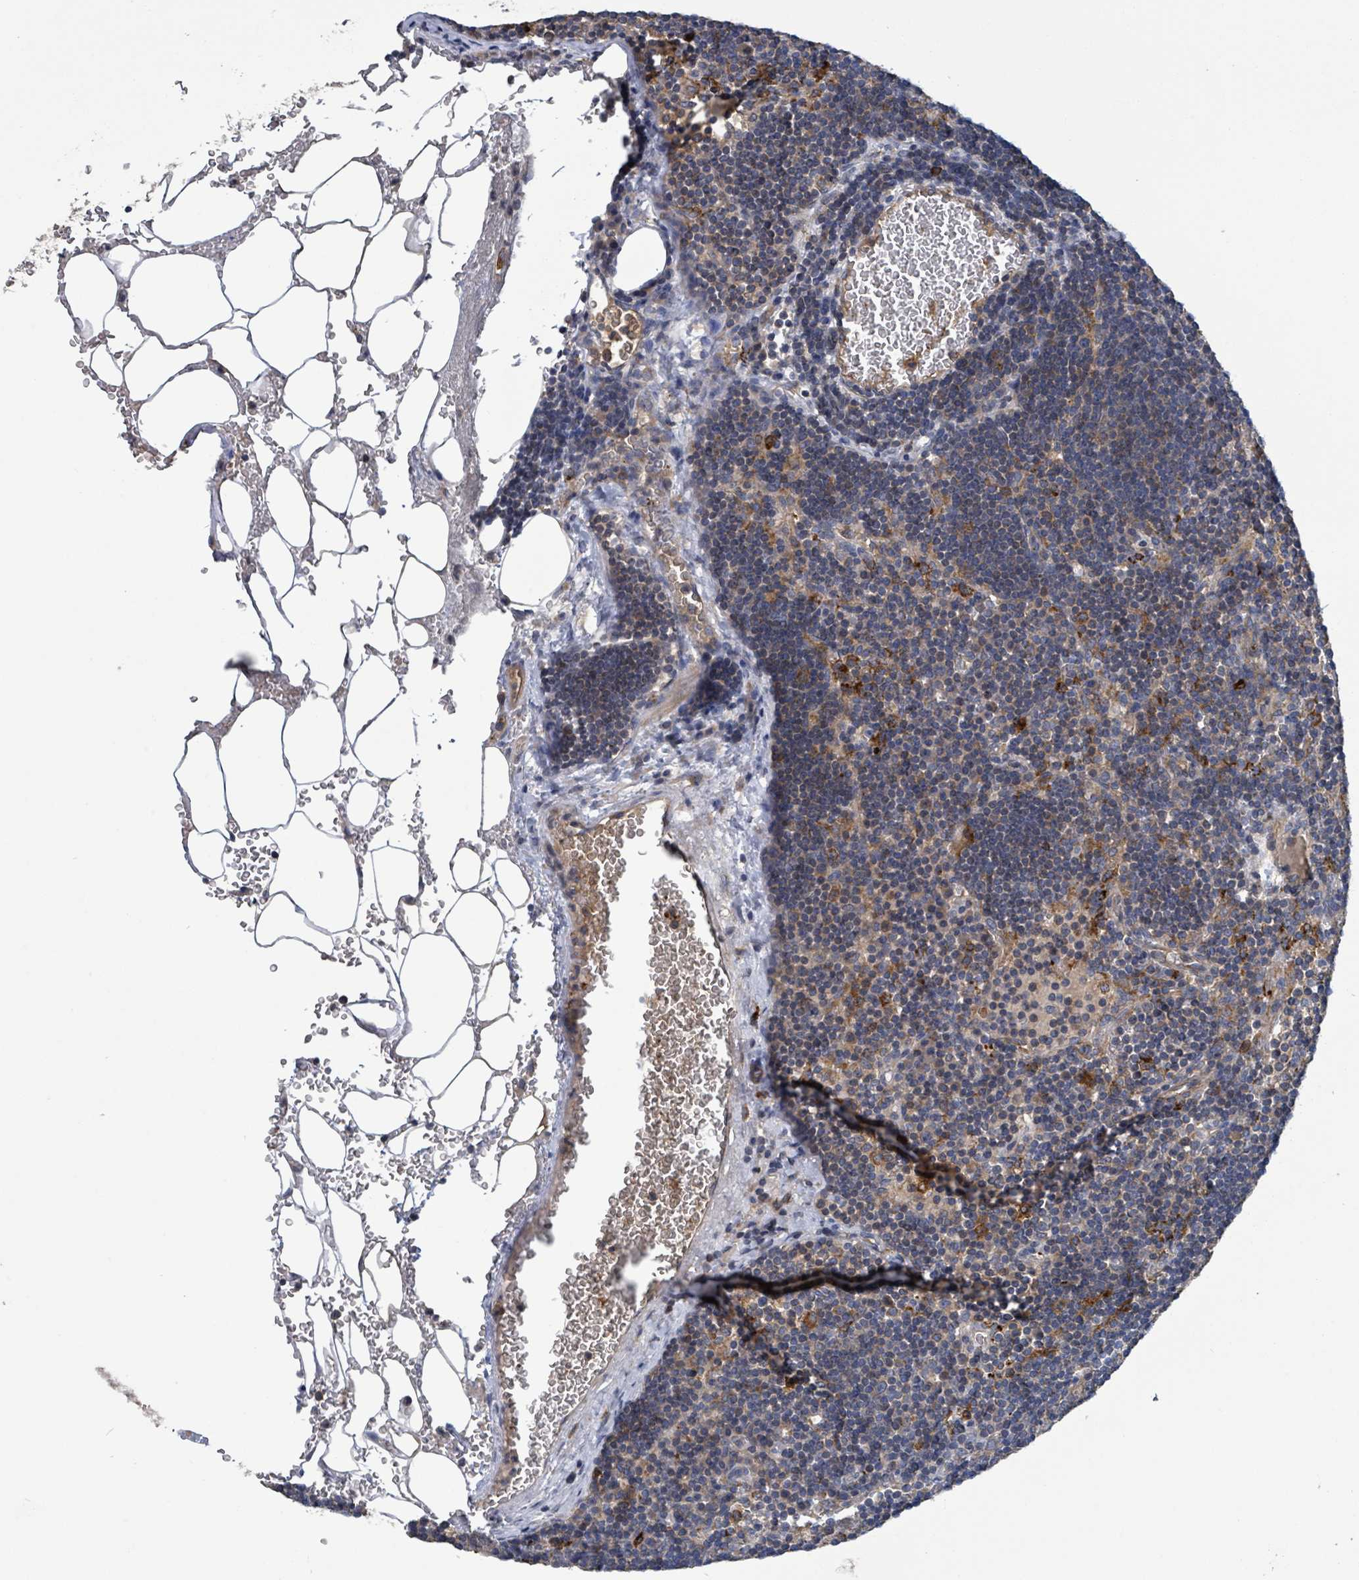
{"staining": {"intensity": "moderate", "quantity": "<25%", "location": "cytoplasmic/membranous"}, "tissue": "lymph node", "cell_type": "Germinal center cells", "image_type": "normal", "snomed": [{"axis": "morphology", "description": "Normal tissue, NOS"}, {"axis": "topography", "description": "Lymph node"}], "caption": "Immunohistochemical staining of normal human lymph node exhibits moderate cytoplasmic/membranous protein expression in about <25% of germinal center cells. (DAB IHC with brightfield microscopy, high magnification).", "gene": "PLAAT1", "patient": {"sex": "male", "age": 53}}